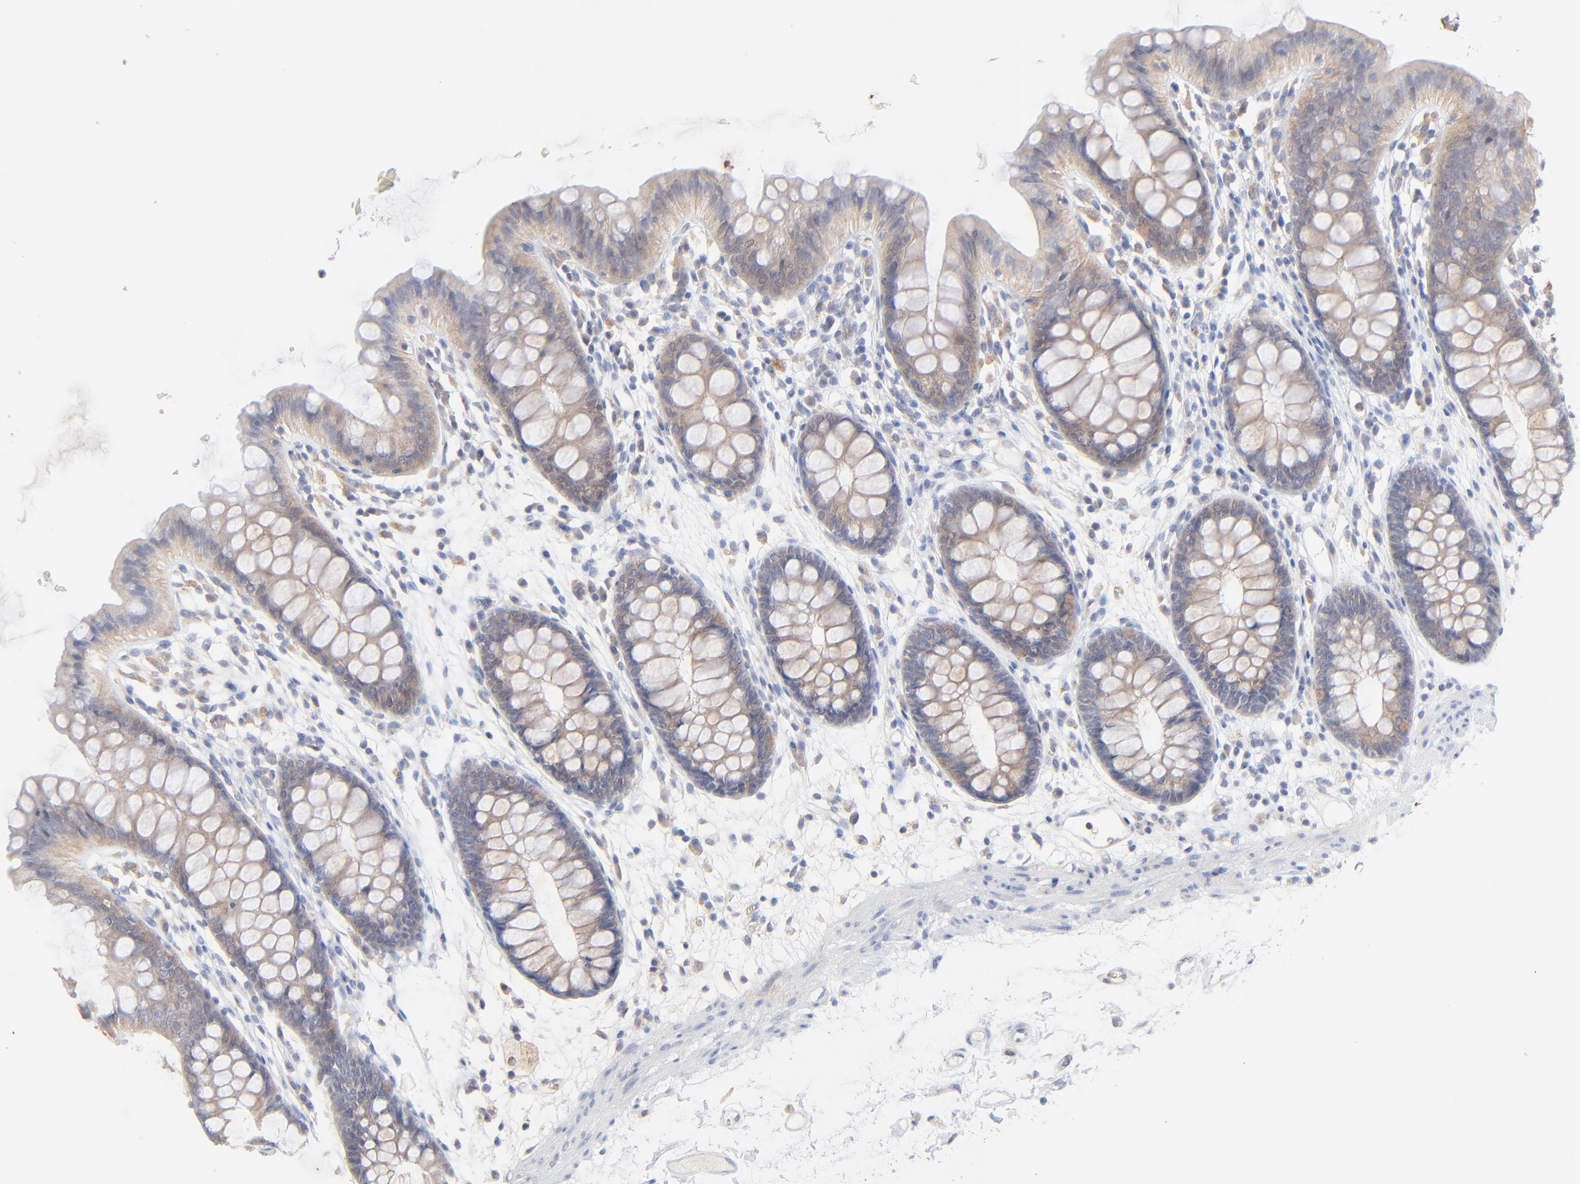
{"staining": {"intensity": "negative", "quantity": "none", "location": "none"}, "tissue": "colon", "cell_type": "Endothelial cells", "image_type": "normal", "snomed": [{"axis": "morphology", "description": "Normal tissue, NOS"}, {"axis": "topography", "description": "Smooth muscle"}, {"axis": "topography", "description": "Colon"}], "caption": "Immunohistochemical staining of normal colon displays no significant staining in endothelial cells.", "gene": "FANCB", "patient": {"sex": "male", "age": 67}}